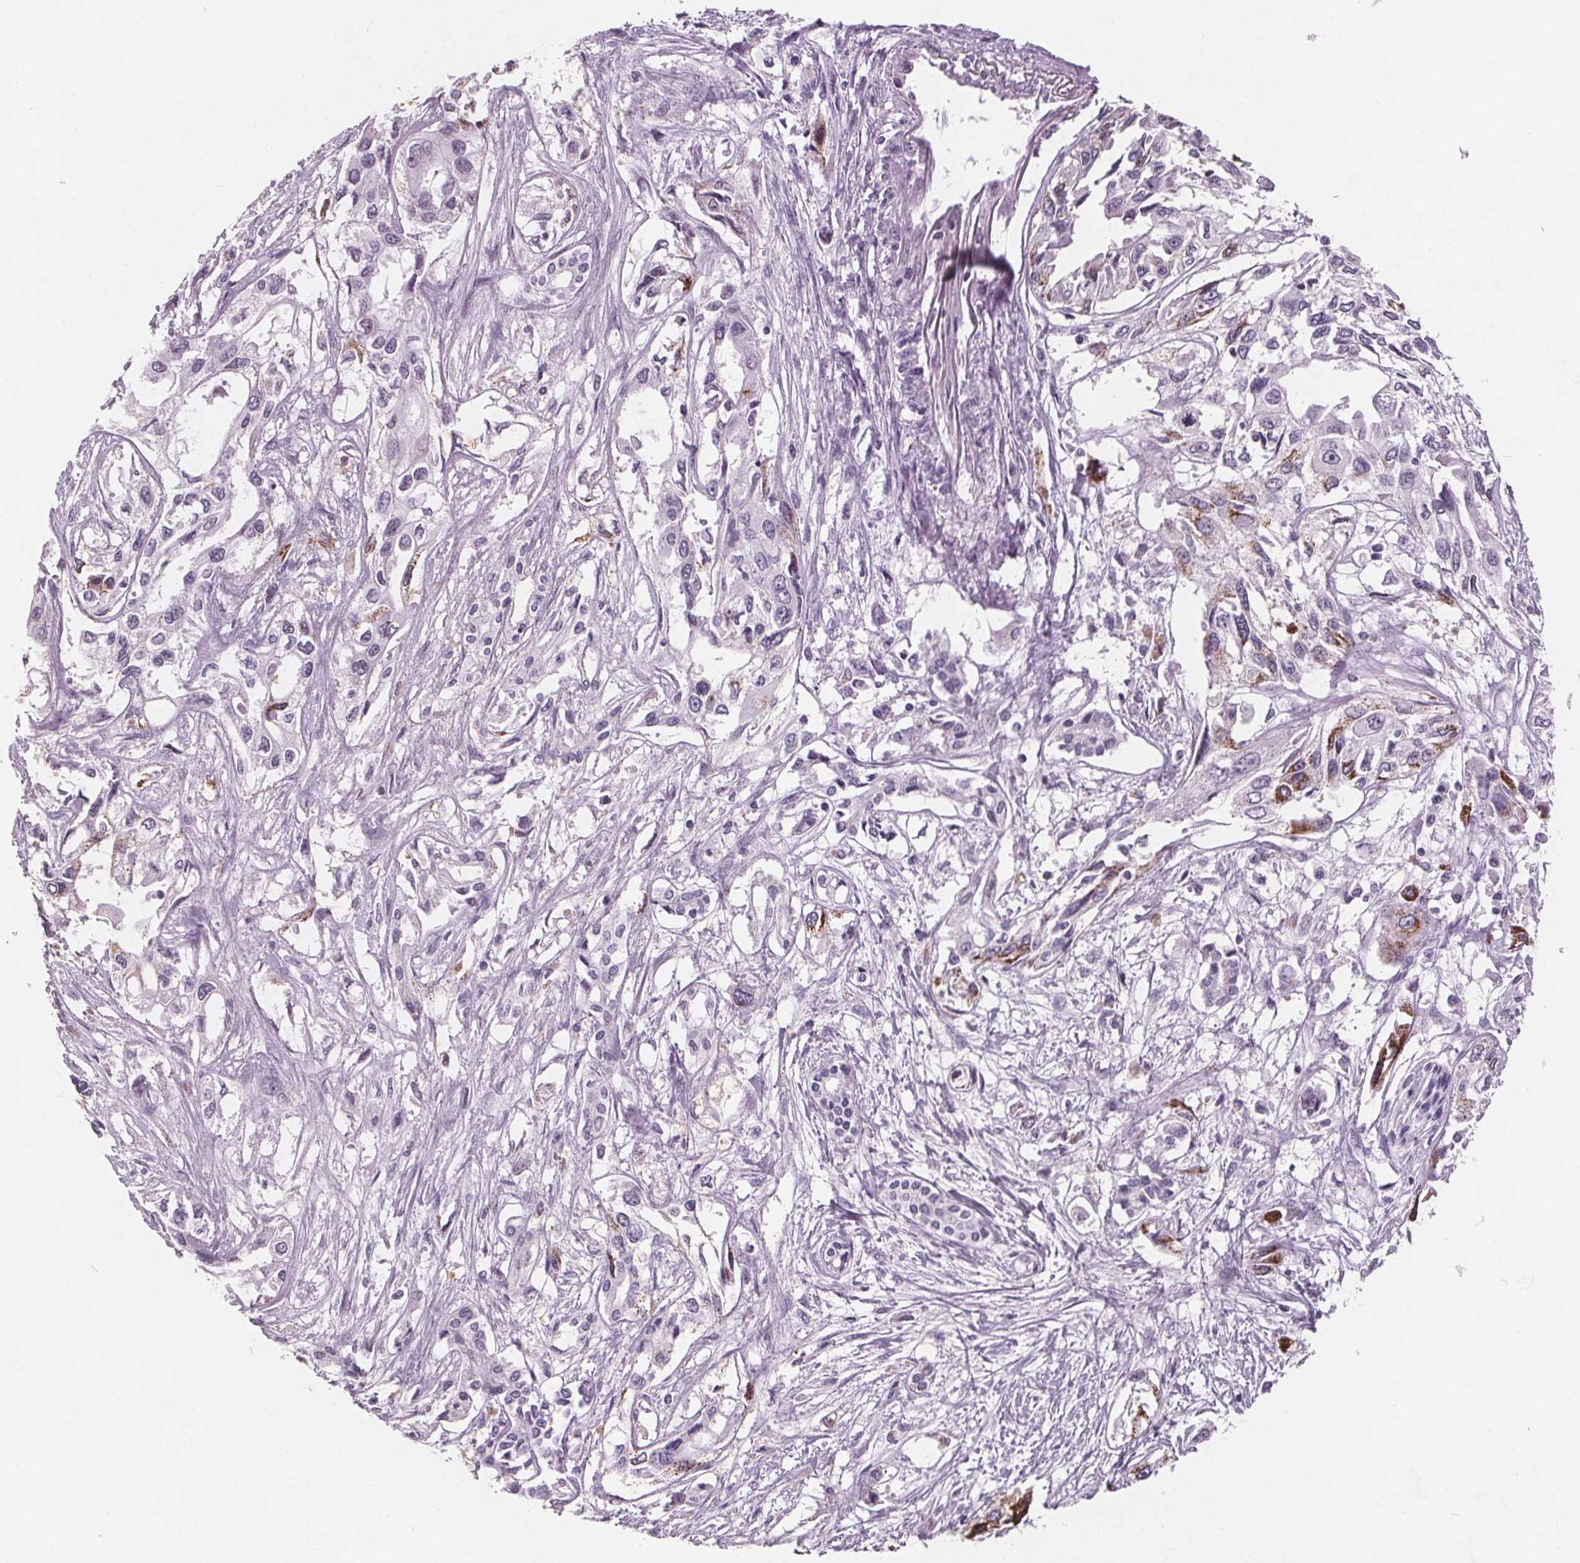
{"staining": {"intensity": "moderate", "quantity": "<25%", "location": "cytoplasmic/membranous"}, "tissue": "pancreatic cancer", "cell_type": "Tumor cells", "image_type": "cancer", "snomed": [{"axis": "morphology", "description": "Adenocarcinoma, NOS"}, {"axis": "topography", "description": "Pancreas"}], "caption": "Immunohistochemistry staining of adenocarcinoma (pancreatic), which demonstrates low levels of moderate cytoplasmic/membranous expression in about <25% of tumor cells indicating moderate cytoplasmic/membranous protein staining. The staining was performed using DAB (brown) for protein detection and nuclei were counterstained in hematoxylin (blue).", "gene": "PTPN14", "patient": {"sex": "female", "age": 55}}